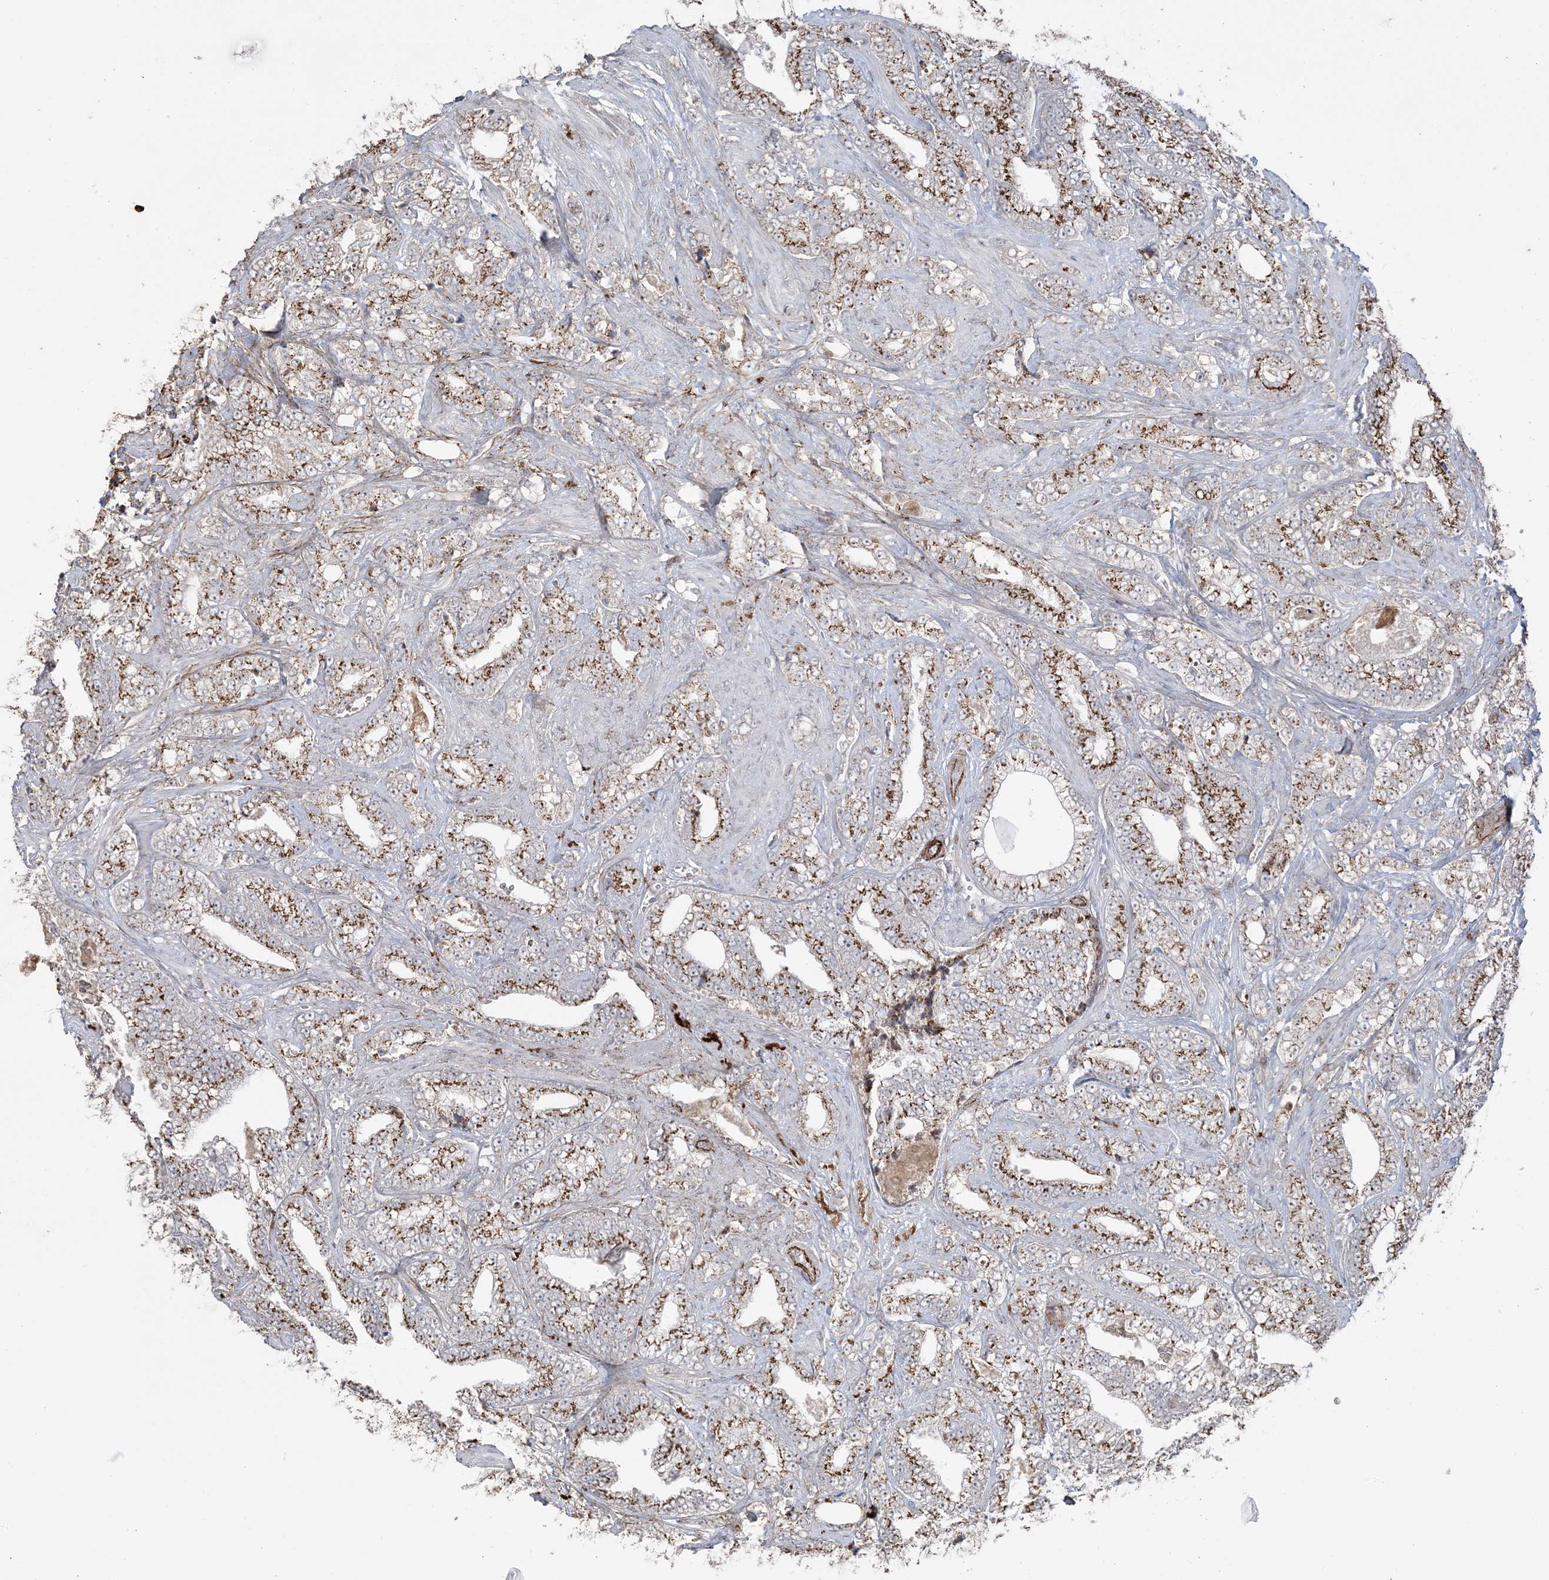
{"staining": {"intensity": "strong", "quantity": ">75%", "location": "cytoplasmic/membranous"}, "tissue": "prostate cancer", "cell_type": "Tumor cells", "image_type": "cancer", "snomed": [{"axis": "morphology", "description": "Adenocarcinoma, High grade"}, {"axis": "topography", "description": "Prostate and seminal vesicle, NOS"}], "caption": "Protein staining of prostate adenocarcinoma (high-grade) tissue reveals strong cytoplasmic/membranous staining in about >75% of tumor cells. Nuclei are stained in blue.", "gene": "XRN1", "patient": {"sex": "male", "age": 67}}